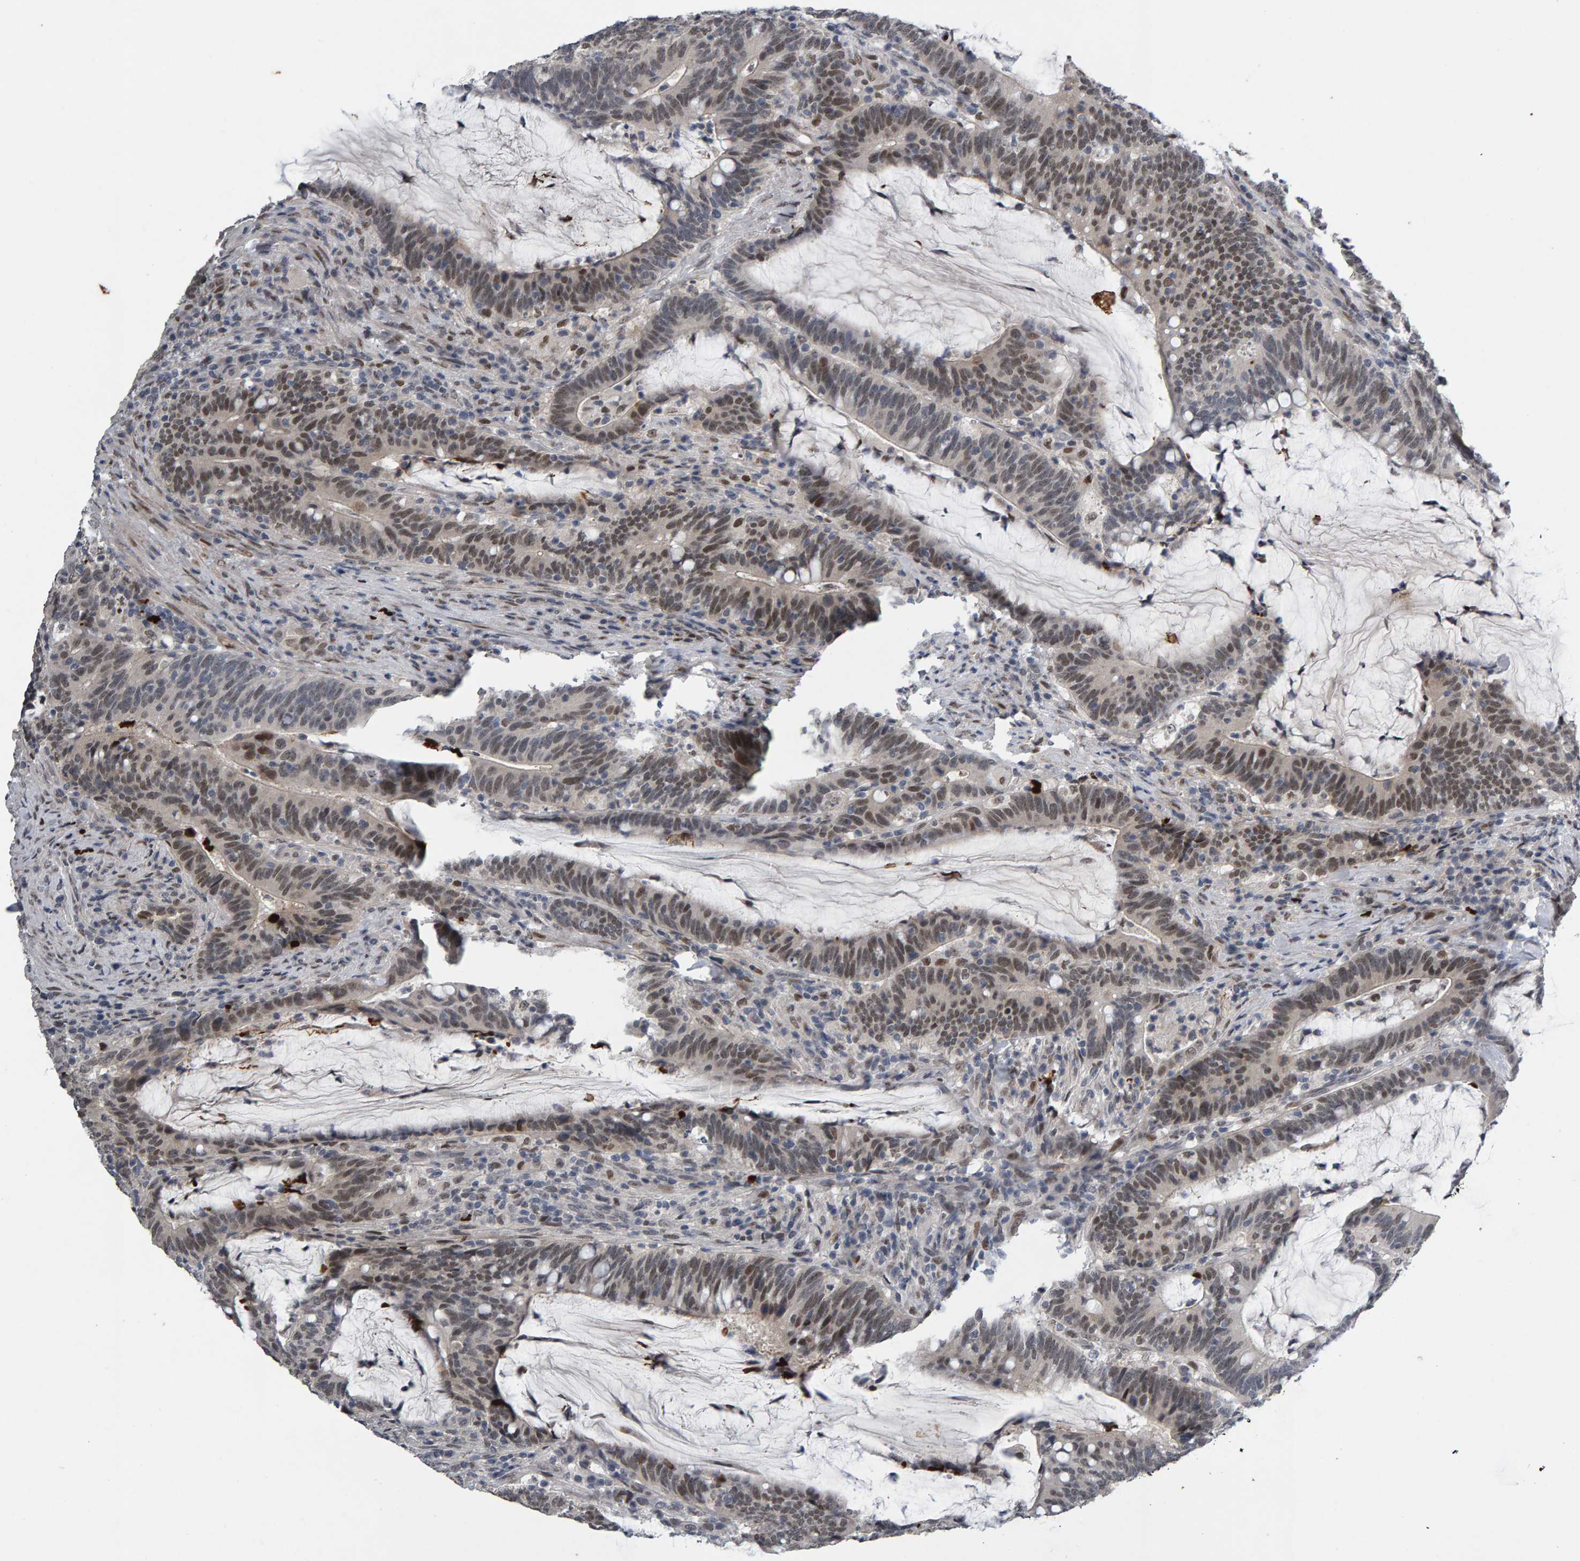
{"staining": {"intensity": "weak", "quantity": ">75%", "location": "nuclear"}, "tissue": "colorectal cancer", "cell_type": "Tumor cells", "image_type": "cancer", "snomed": [{"axis": "morphology", "description": "Adenocarcinoma, NOS"}, {"axis": "topography", "description": "Colon"}], "caption": "Colorectal cancer stained for a protein displays weak nuclear positivity in tumor cells.", "gene": "IPO8", "patient": {"sex": "female", "age": 66}}